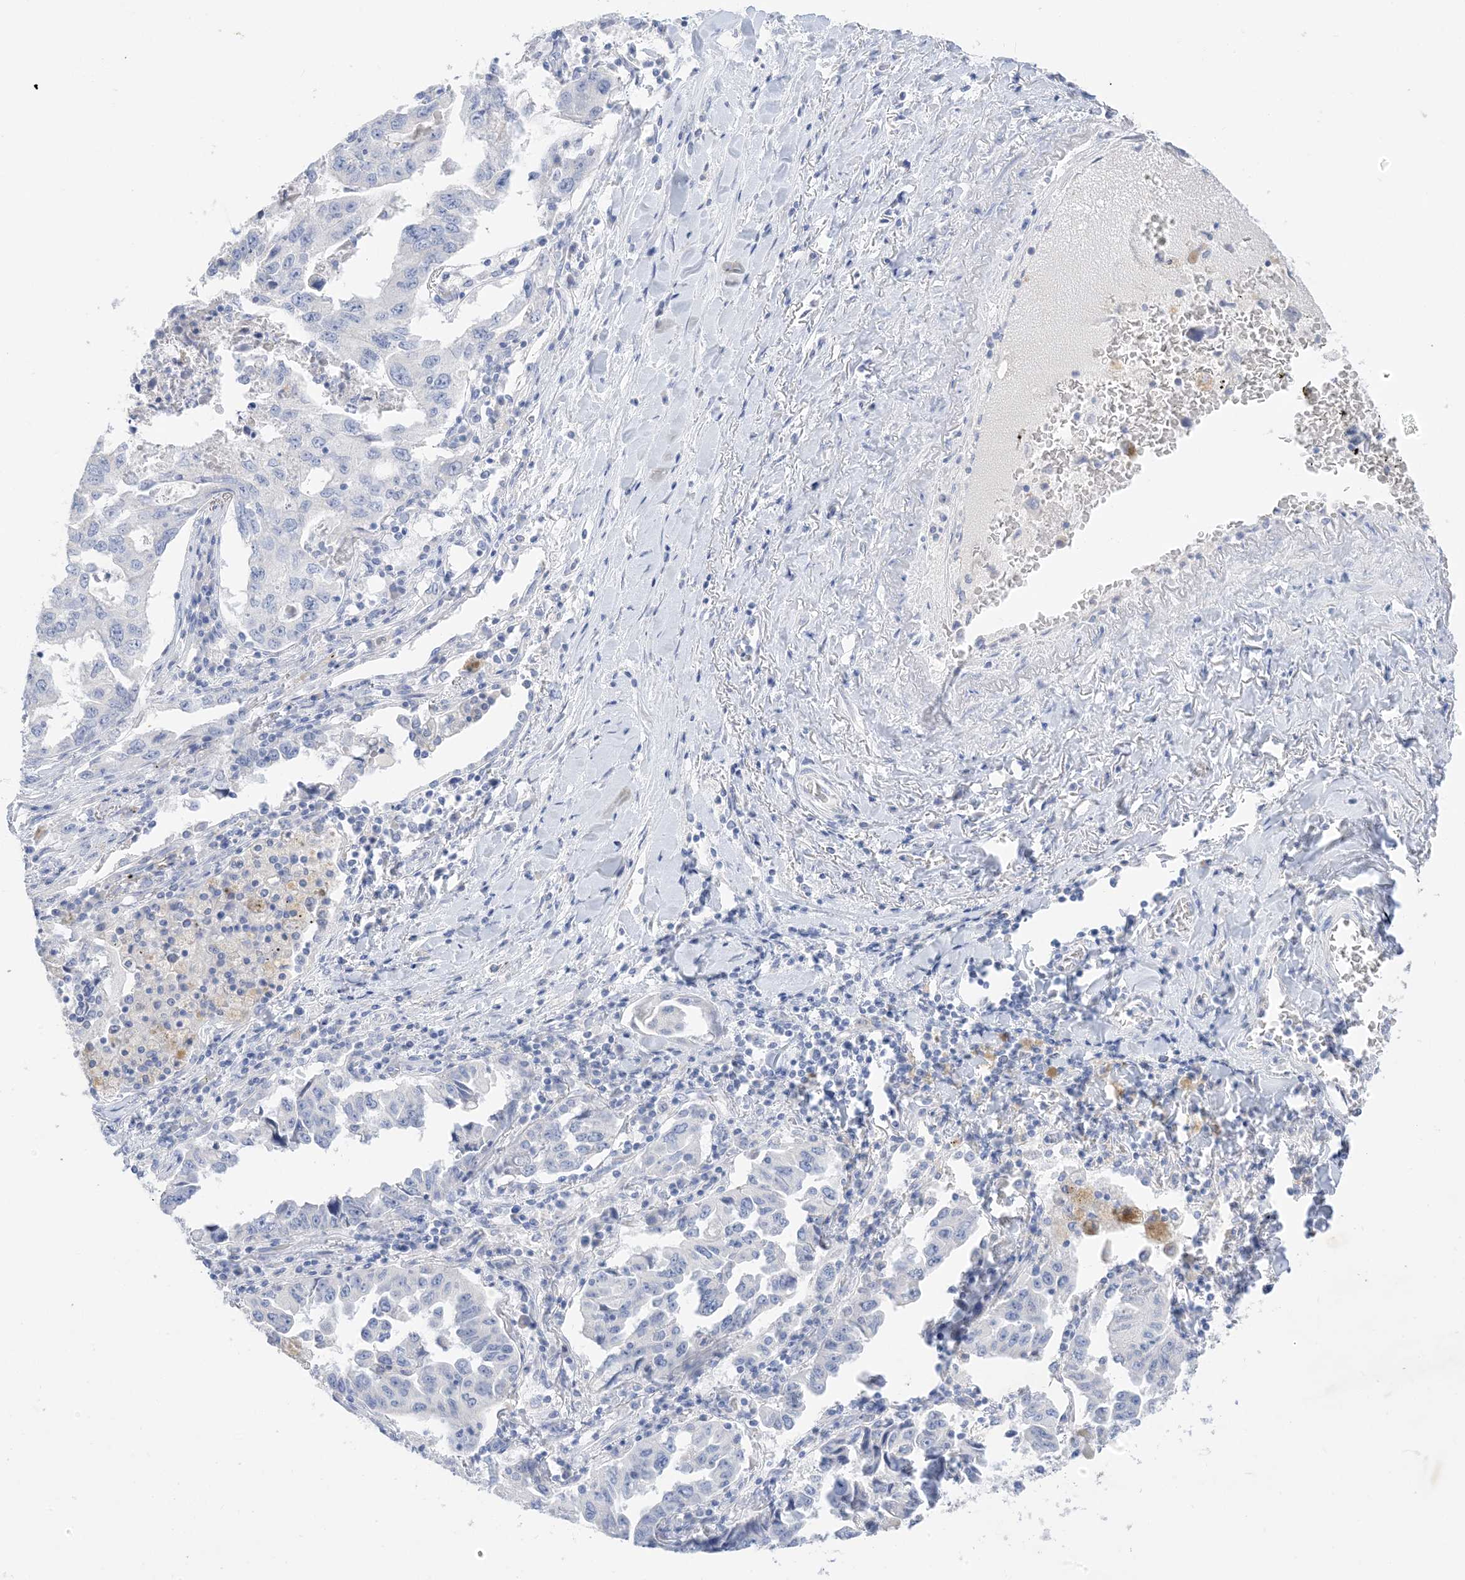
{"staining": {"intensity": "negative", "quantity": "none", "location": "none"}, "tissue": "lung cancer", "cell_type": "Tumor cells", "image_type": "cancer", "snomed": [{"axis": "morphology", "description": "Adenocarcinoma, NOS"}, {"axis": "topography", "description": "Lung"}], "caption": "Tumor cells are negative for protein expression in human adenocarcinoma (lung).", "gene": "MUC17", "patient": {"sex": "female", "age": 51}}